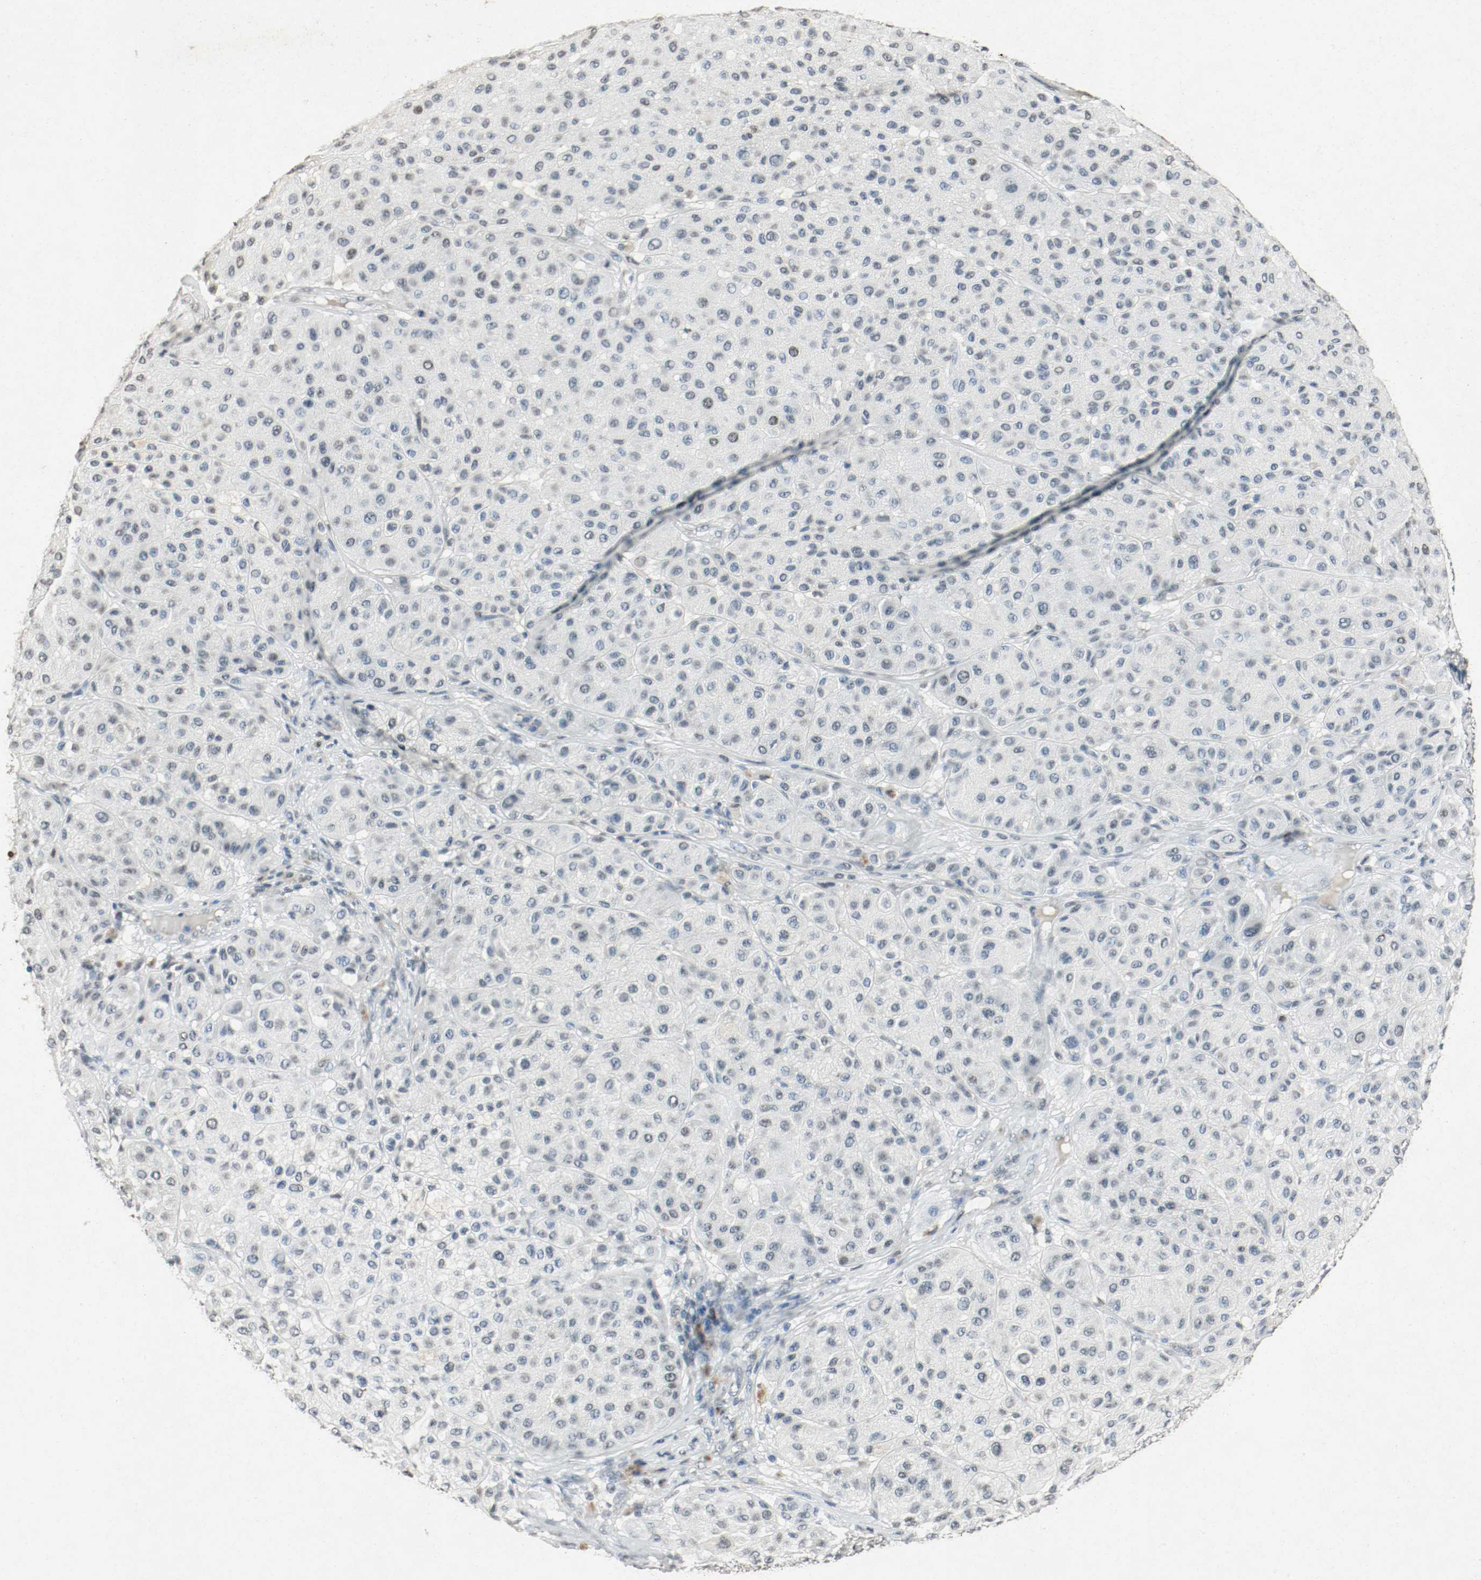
{"staining": {"intensity": "weak", "quantity": "25%-75%", "location": "nuclear"}, "tissue": "melanoma", "cell_type": "Tumor cells", "image_type": "cancer", "snomed": [{"axis": "morphology", "description": "Normal tissue, NOS"}, {"axis": "morphology", "description": "Malignant melanoma, Metastatic site"}, {"axis": "topography", "description": "Skin"}], "caption": "High-magnification brightfield microscopy of malignant melanoma (metastatic site) stained with DAB (brown) and counterstained with hematoxylin (blue). tumor cells exhibit weak nuclear staining is appreciated in about25%-75% of cells. The staining was performed using DAB to visualize the protein expression in brown, while the nuclei were stained in blue with hematoxylin (Magnification: 20x).", "gene": "DNMT1", "patient": {"sex": "male", "age": 41}}